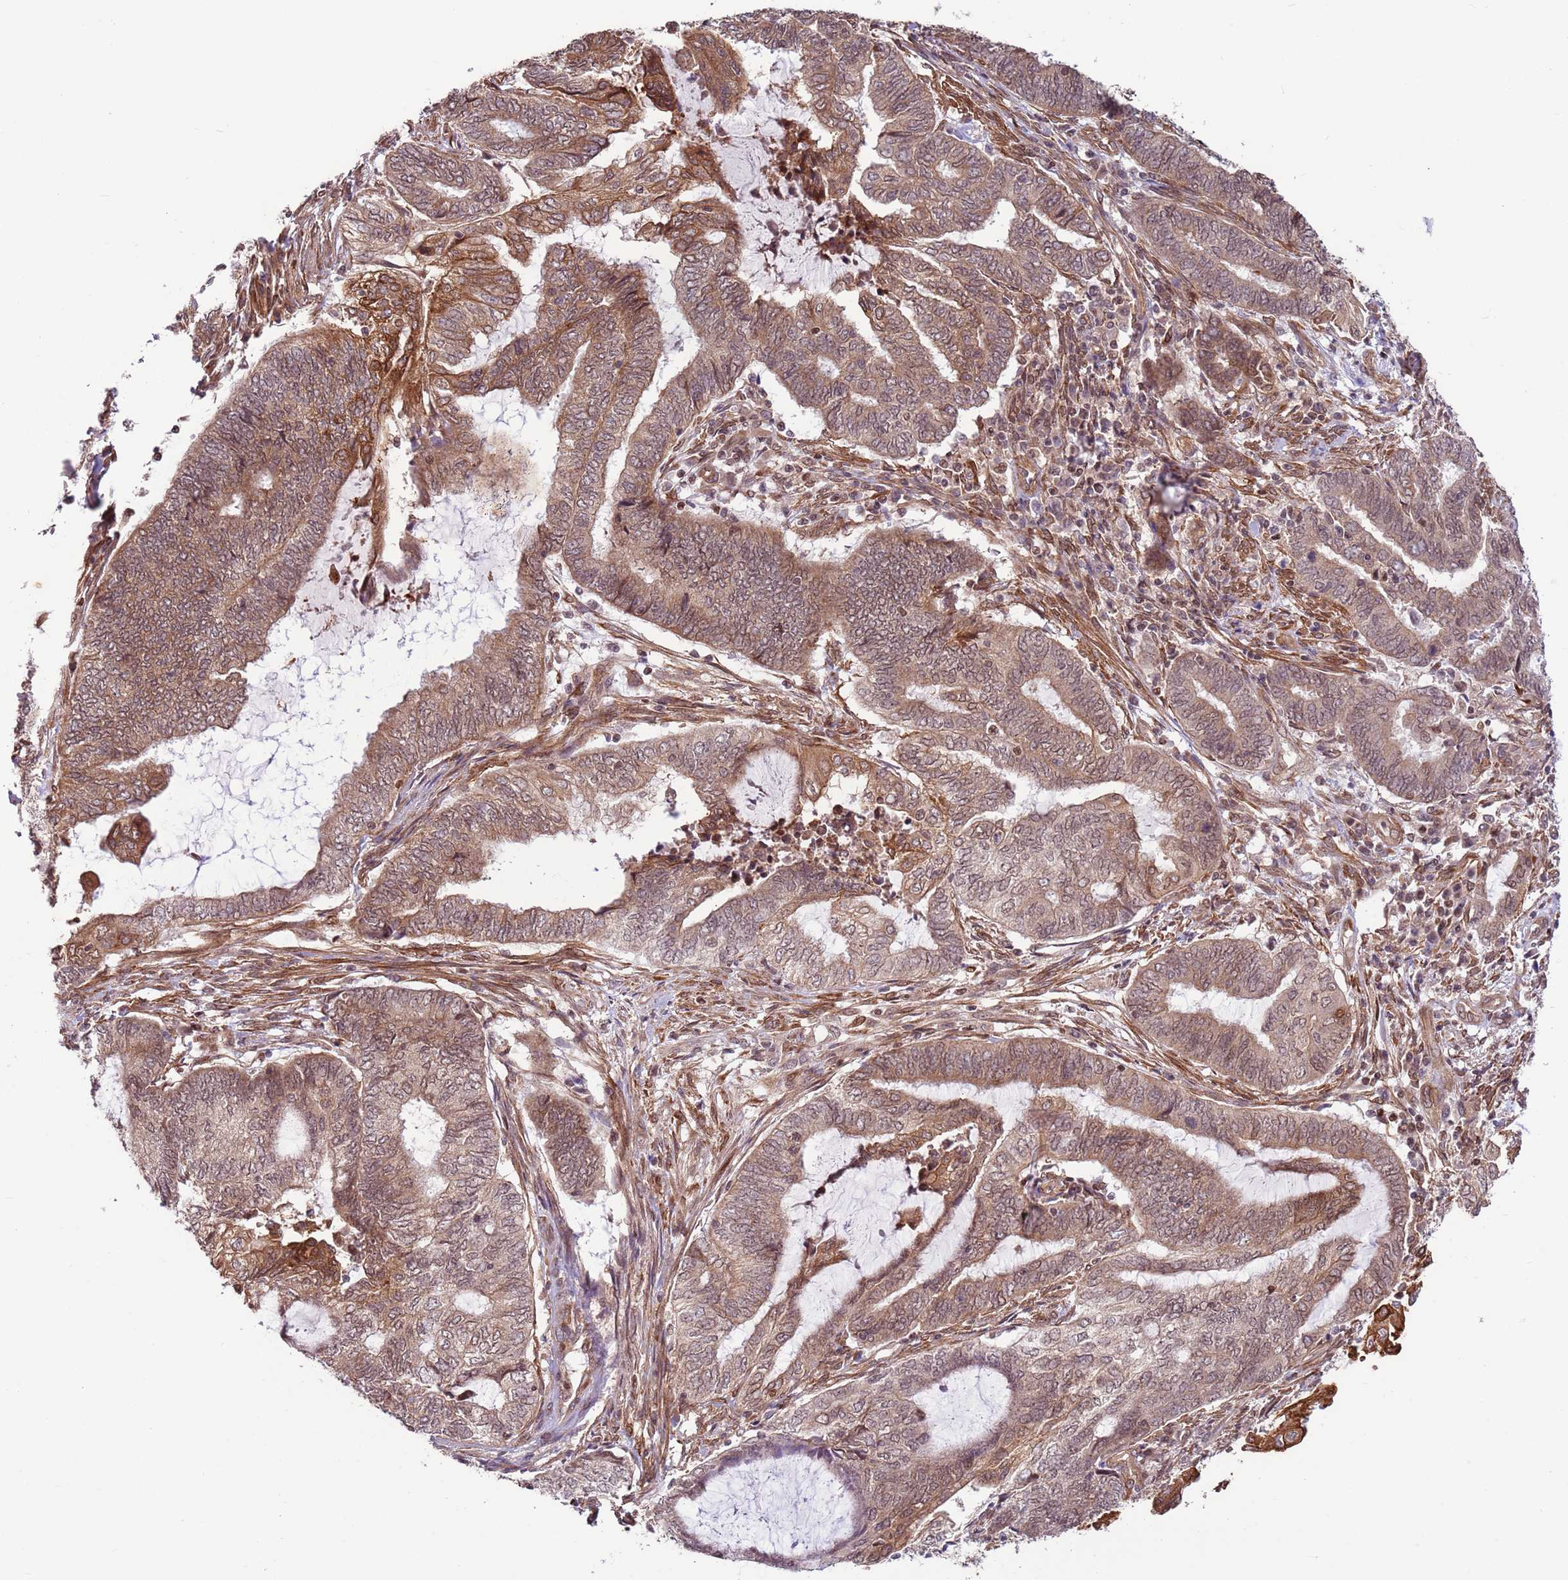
{"staining": {"intensity": "moderate", "quantity": ">75%", "location": "cytoplasmic/membranous,nuclear"}, "tissue": "endometrial cancer", "cell_type": "Tumor cells", "image_type": "cancer", "snomed": [{"axis": "morphology", "description": "Adenocarcinoma, NOS"}, {"axis": "topography", "description": "Uterus"}, {"axis": "topography", "description": "Endometrium"}], "caption": "Endometrial cancer stained for a protein (brown) exhibits moderate cytoplasmic/membranous and nuclear positive expression in approximately >75% of tumor cells.", "gene": "DCAF4", "patient": {"sex": "female", "age": 70}}